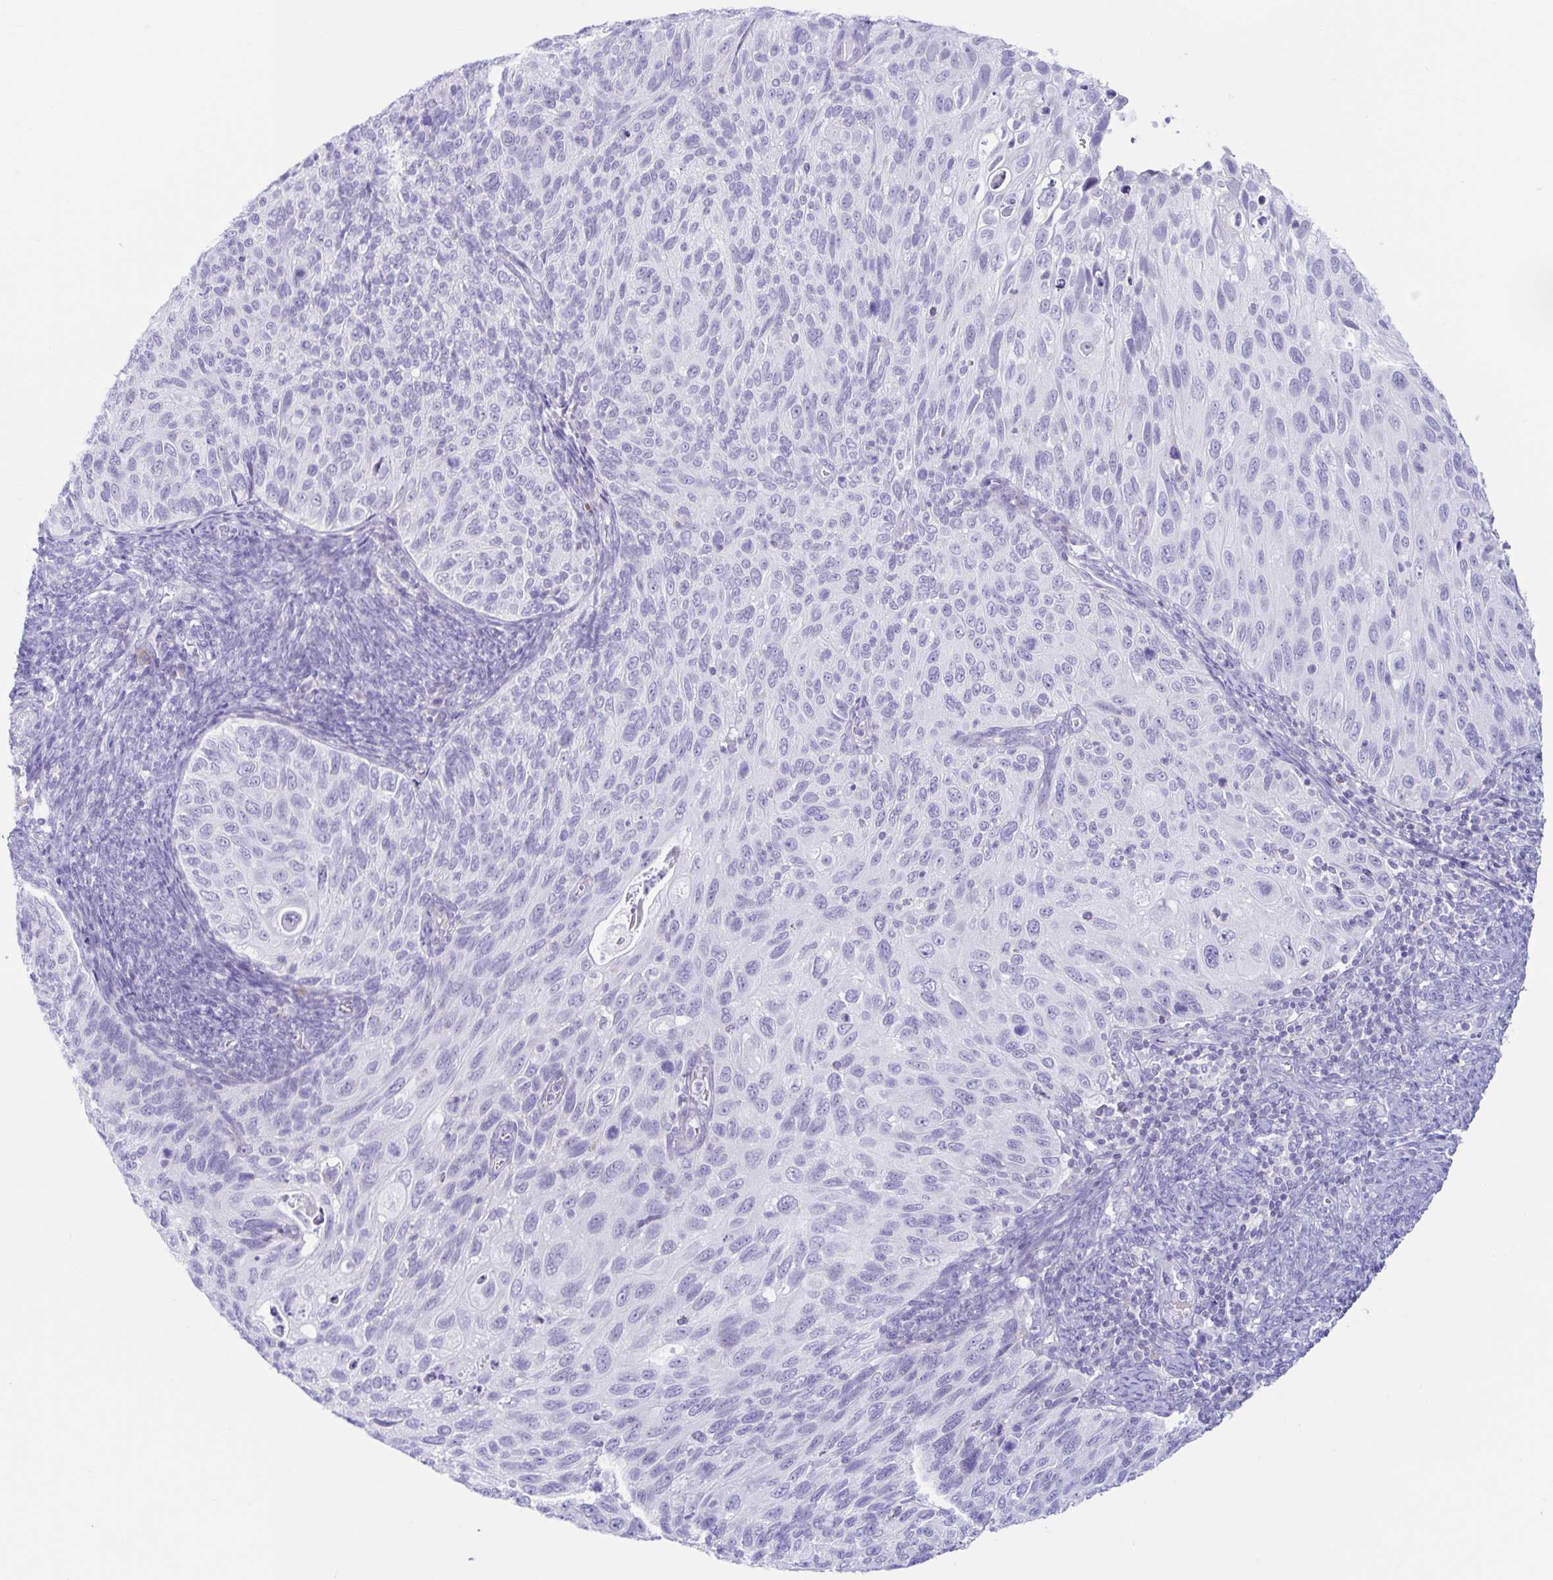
{"staining": {"intensity": "negative", "quantity": "none", "location": "none"}, "tissue": "cervical cancer", "cell_type": "Tumor cells", "image_type": "cancer", "snomed": [{"axis": "morphology", "description": "Squamous cell carcinoma, NOS"}, {"axis": "topography", "description": "Cervix"}], "caption": "DAB (3,3'-diaminobenzidine) immunohistochemical staining of human cervical cancer (squamous cell carcinoma) reveals no significant expression in tumor cells. (DAB (3,3'-diaminobenzidine) immunohistochemistry with hematoxylin counter stain).", "gene": "BEST1", "patient": {"sex": "female", "age": 70}}